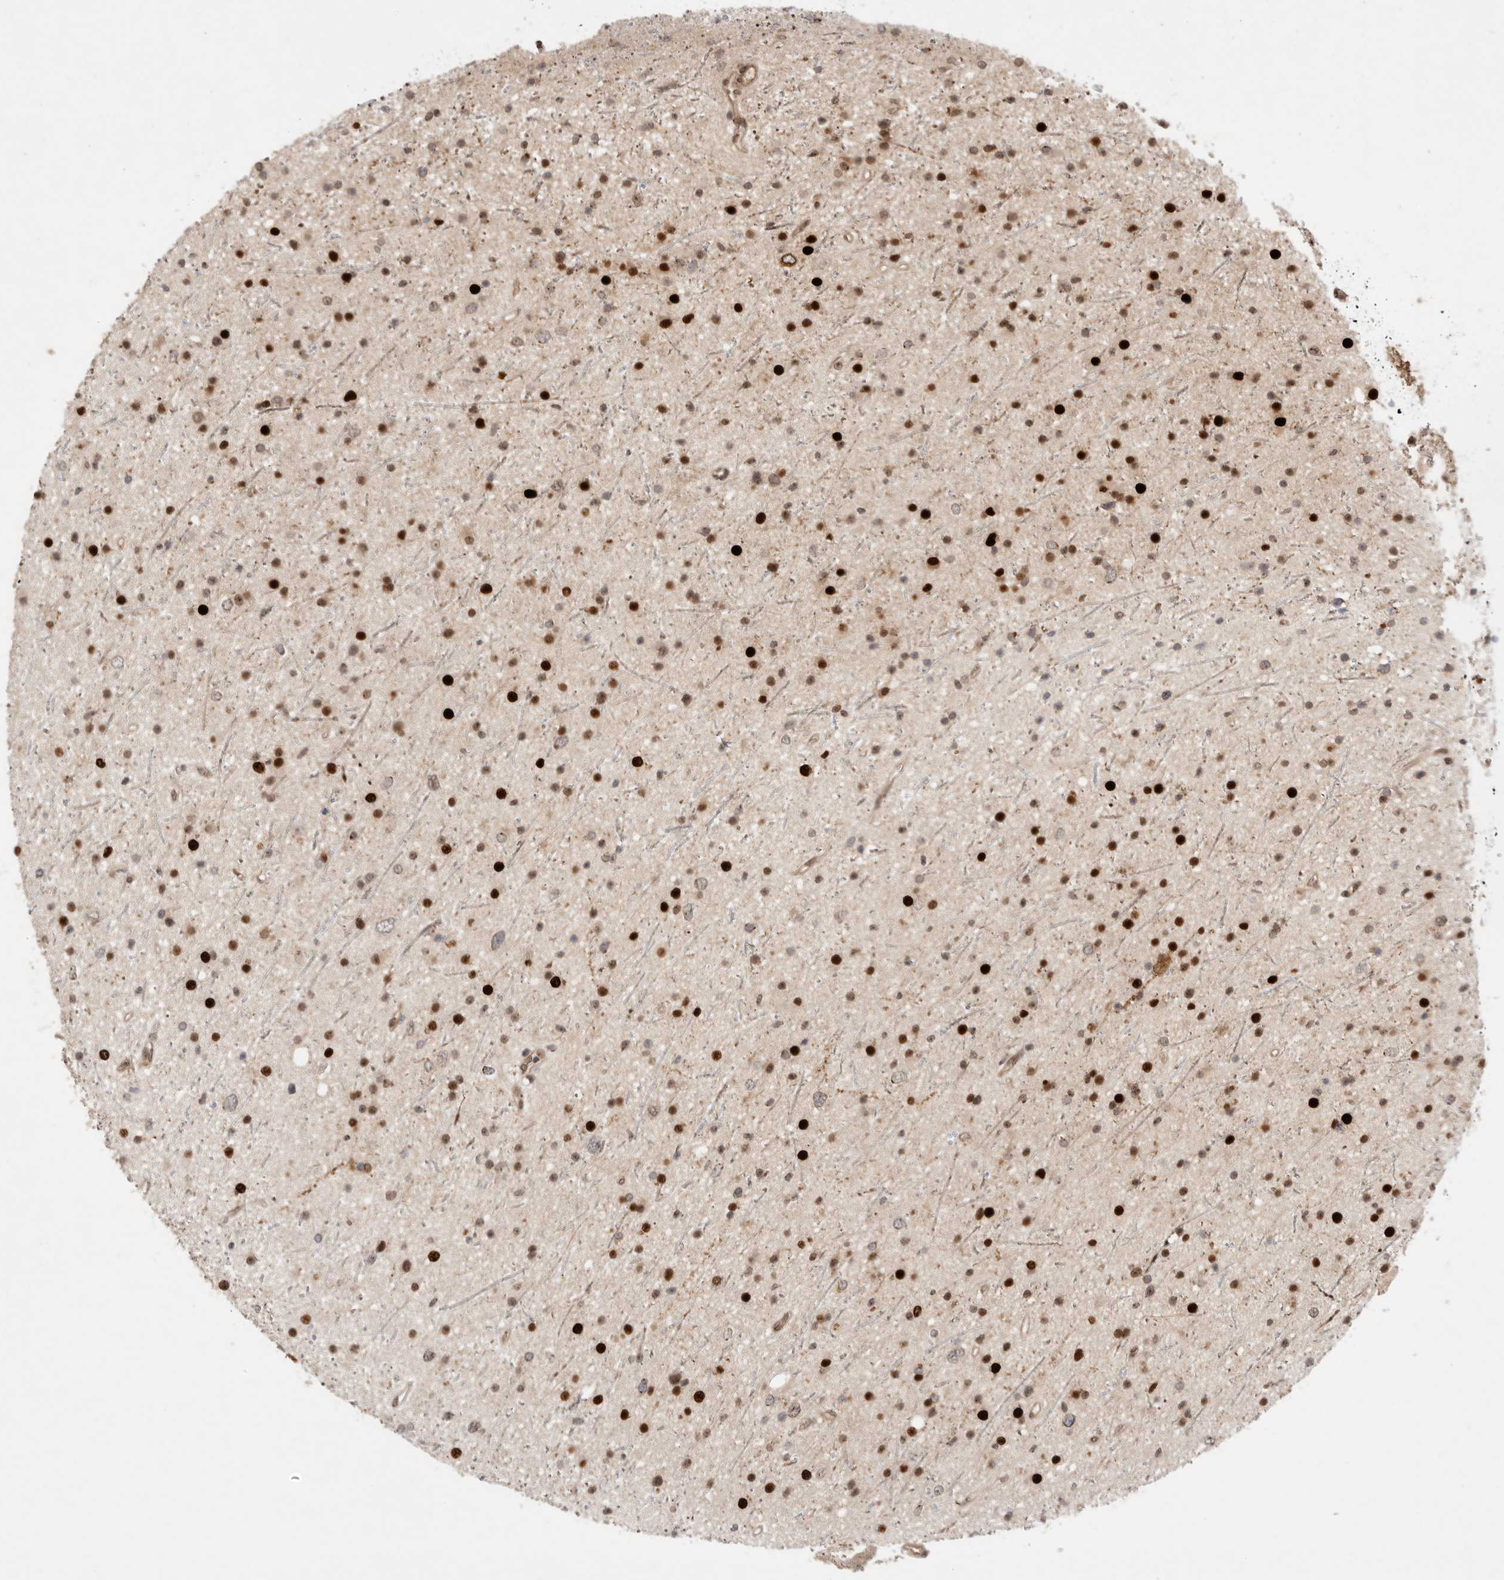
{"staining": {"intensity": "strong", "quantity": ">75%", "location": "nuclear"}, "tissue": "glioma", "cell_type": "Tumor cells", "image_type": "cancer", "snomed": [{"axis": "morphology", "description": "Glioma, malignant, Low grade"}, {"axis": "topography", "description": "Cerebral cortex"}], "caption": "This photomicrograph exhibits immunohistochemistry staining of glioma, with high strong nuclear positivity in approximately >75% of tumor cells.", "gene": "LEMD3", "patient": {"sex": "female", "age": 39}}